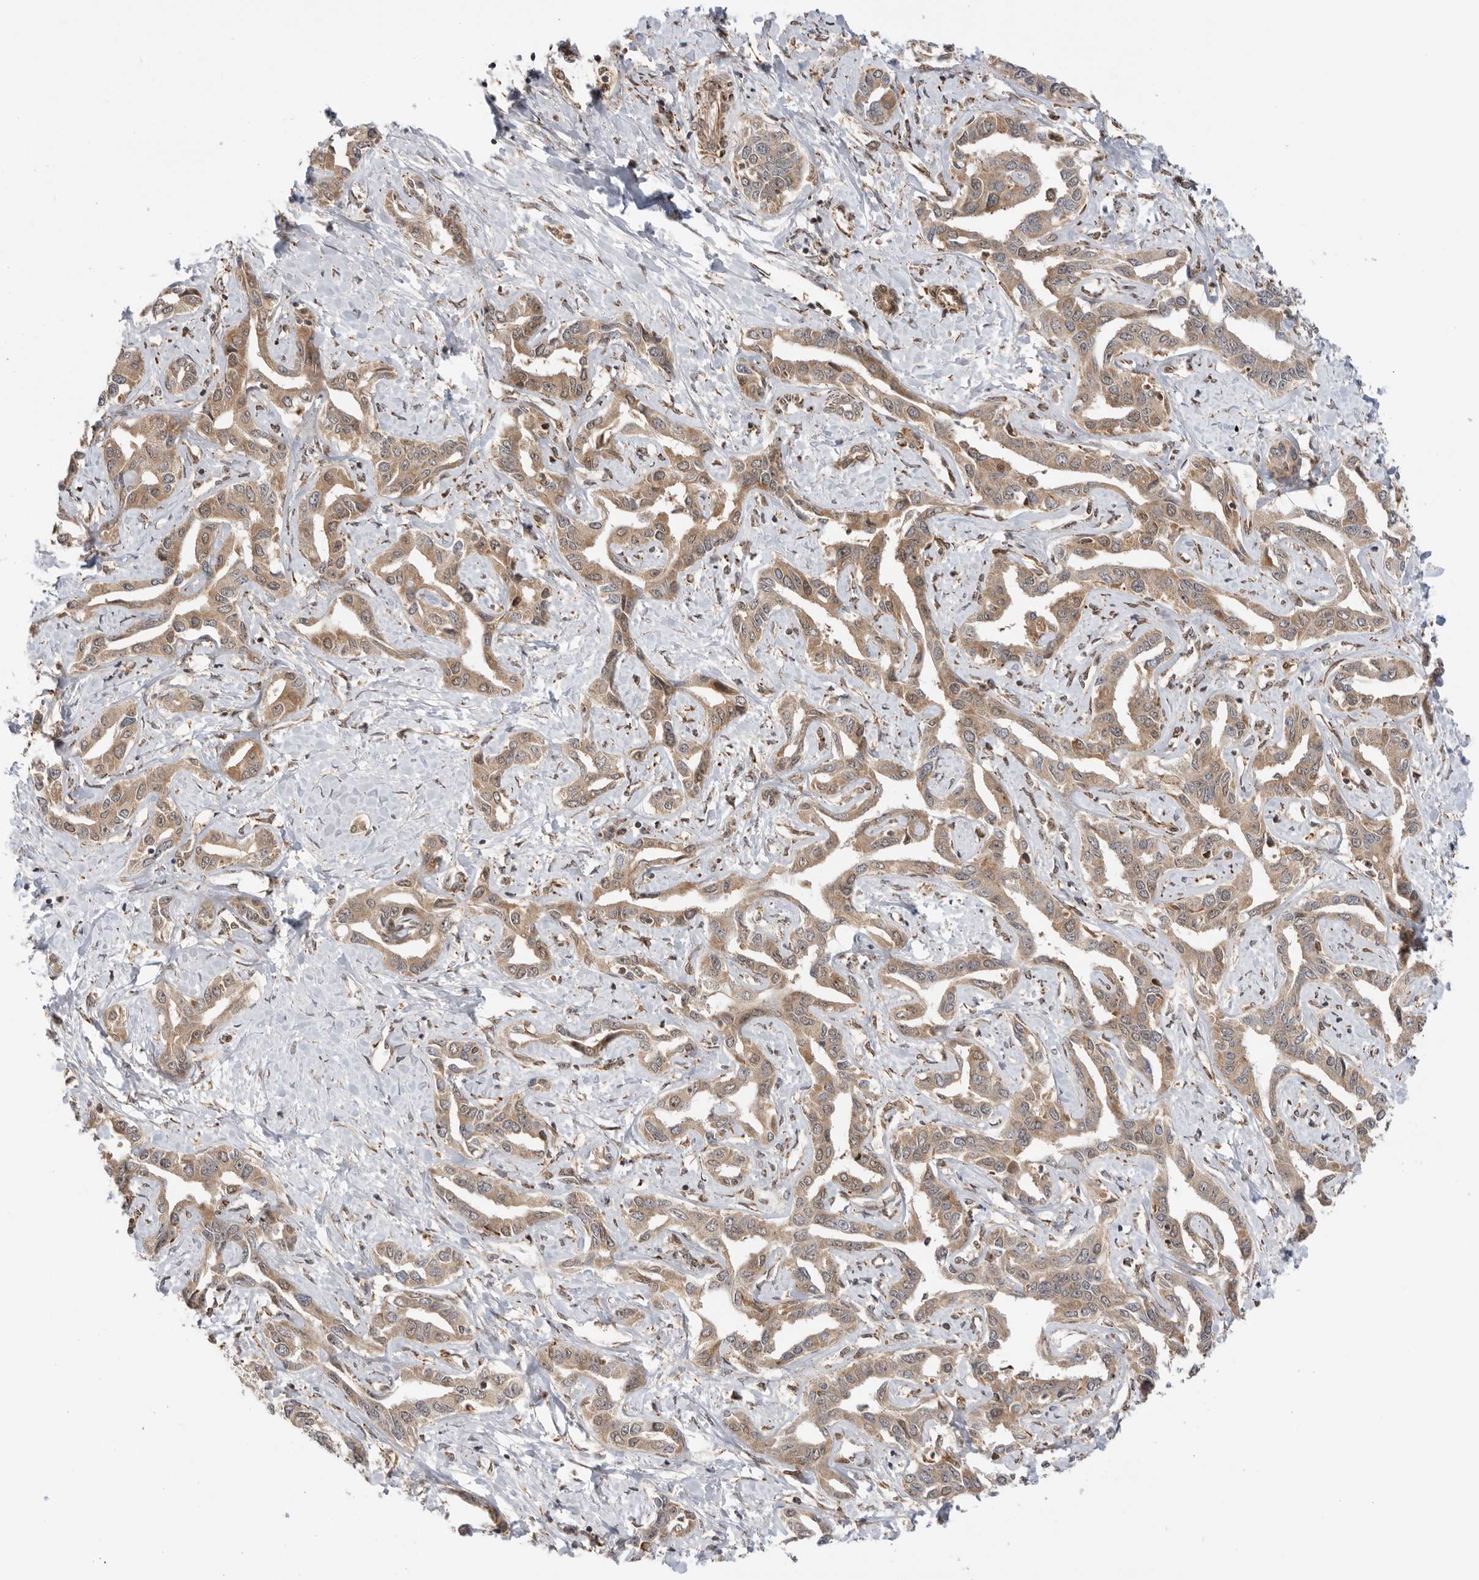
{"staining": {"intensity": "weak", "quantity": ">75%", "location": "cytoplasmic/membranous"}, "tissue": "liver cancer", "cell_type": "Tumor cells", "image_type": "cancer", "snomed": [{"axis": "morphology", "description": "Cholangiocarcinoma"}, {"axis": "topography", "description": "Liver"}], "caption": "A micrograph showing weak cytoplasmic/membranous expression in about >75% of tumor cells in liver cancer, as visualized by brown immunohistochemical staining.", "gene": "DCAF8", "patient": {"sex": "male", "age": 59}}